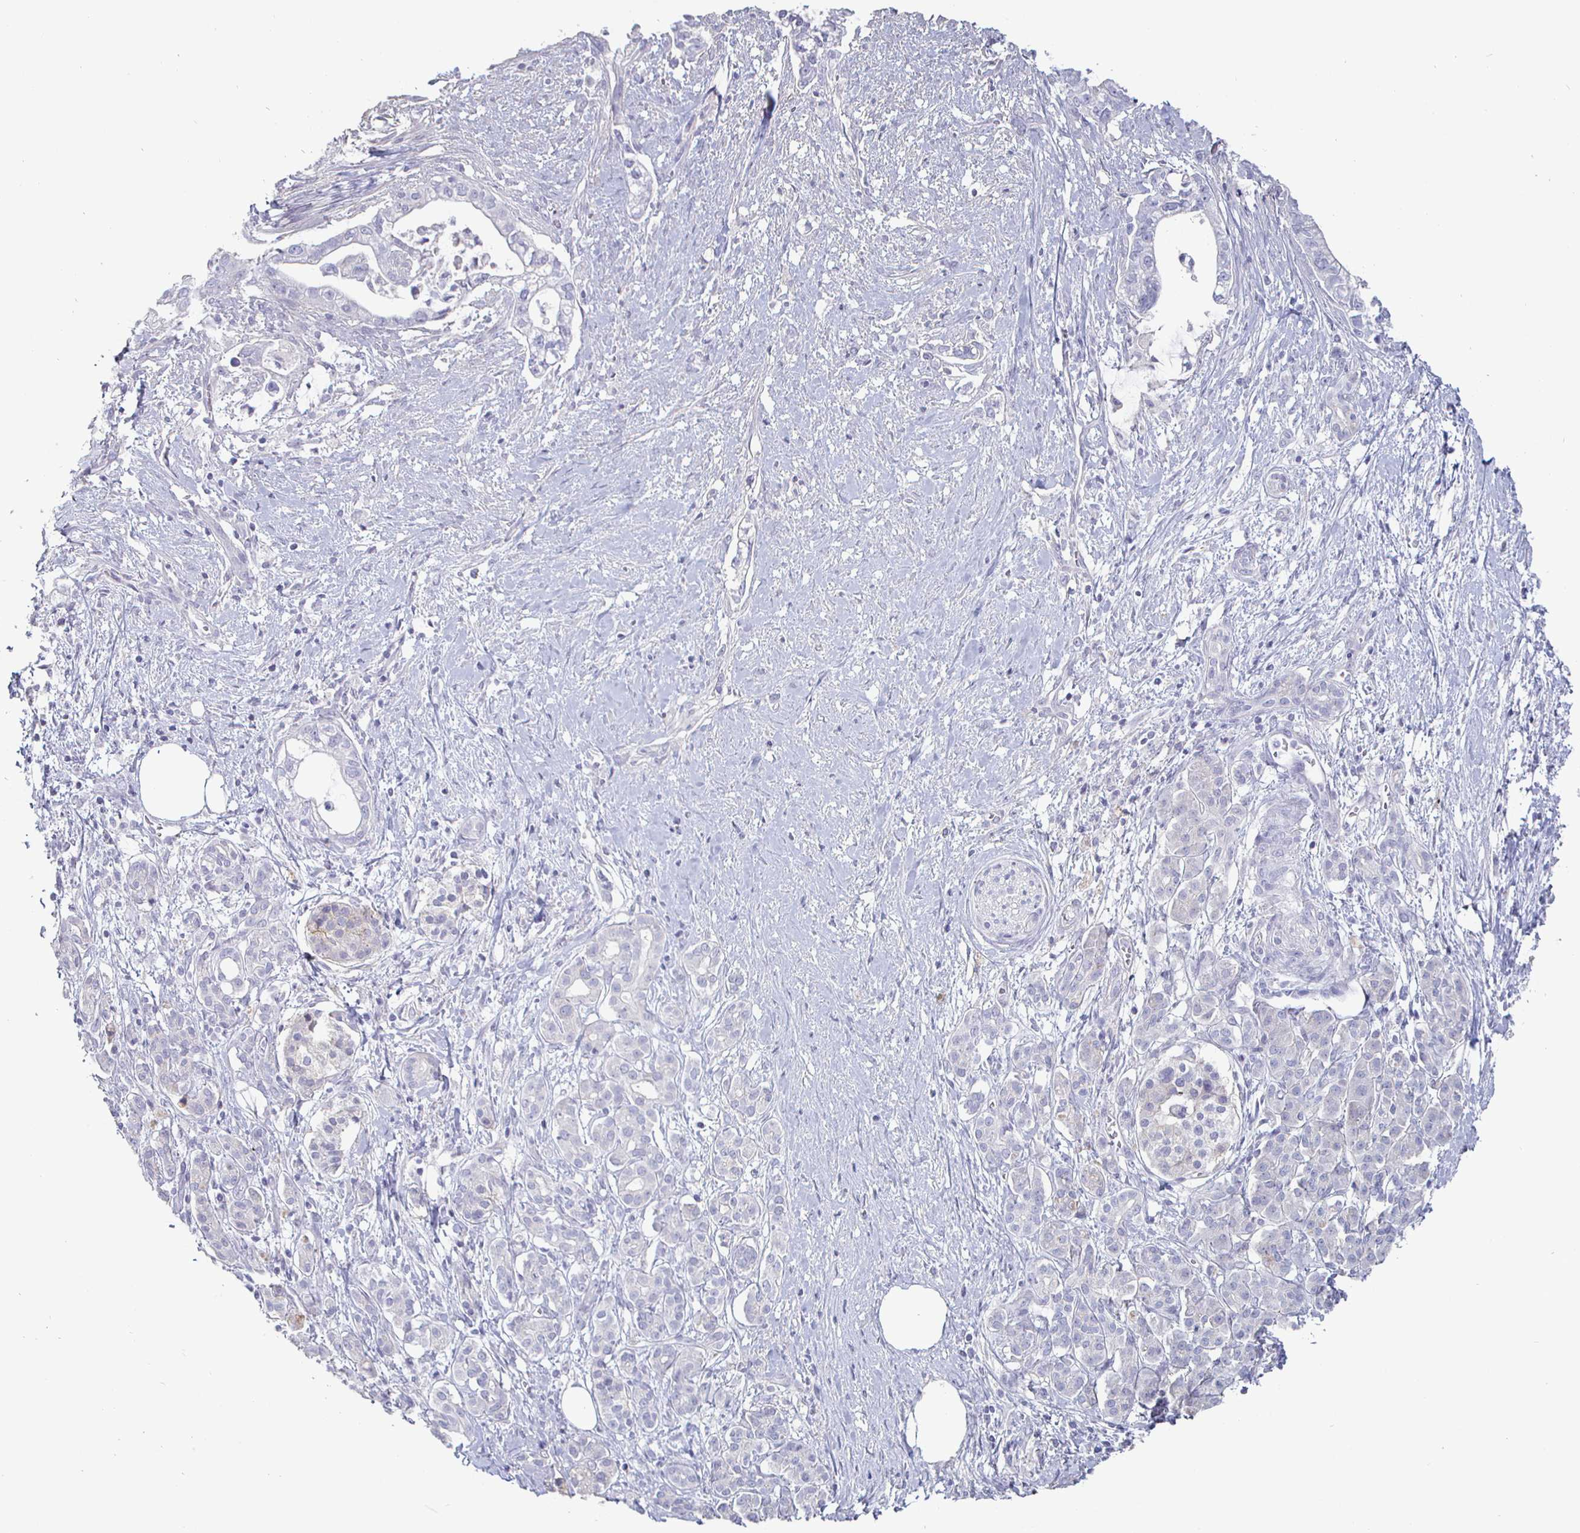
{"staining": {"intensity": "negative", "quantity": "none", "location": "none"}, "tissue": "pancreatic cancer", "cell_type": "Tumor cells", "image_type": "cancer", "snomed": [{"axis": "morphology", "description": "Adenocarcinoma, NOS"}, {"axis": "topography", "description": "Pancreas"}], "caption": "A micrograph of pancreatic cancer stained for a protein displays no brown staining in tumor cells.", "gene": "ENPP1", "patient": {"sex": "male", "age": 70}}